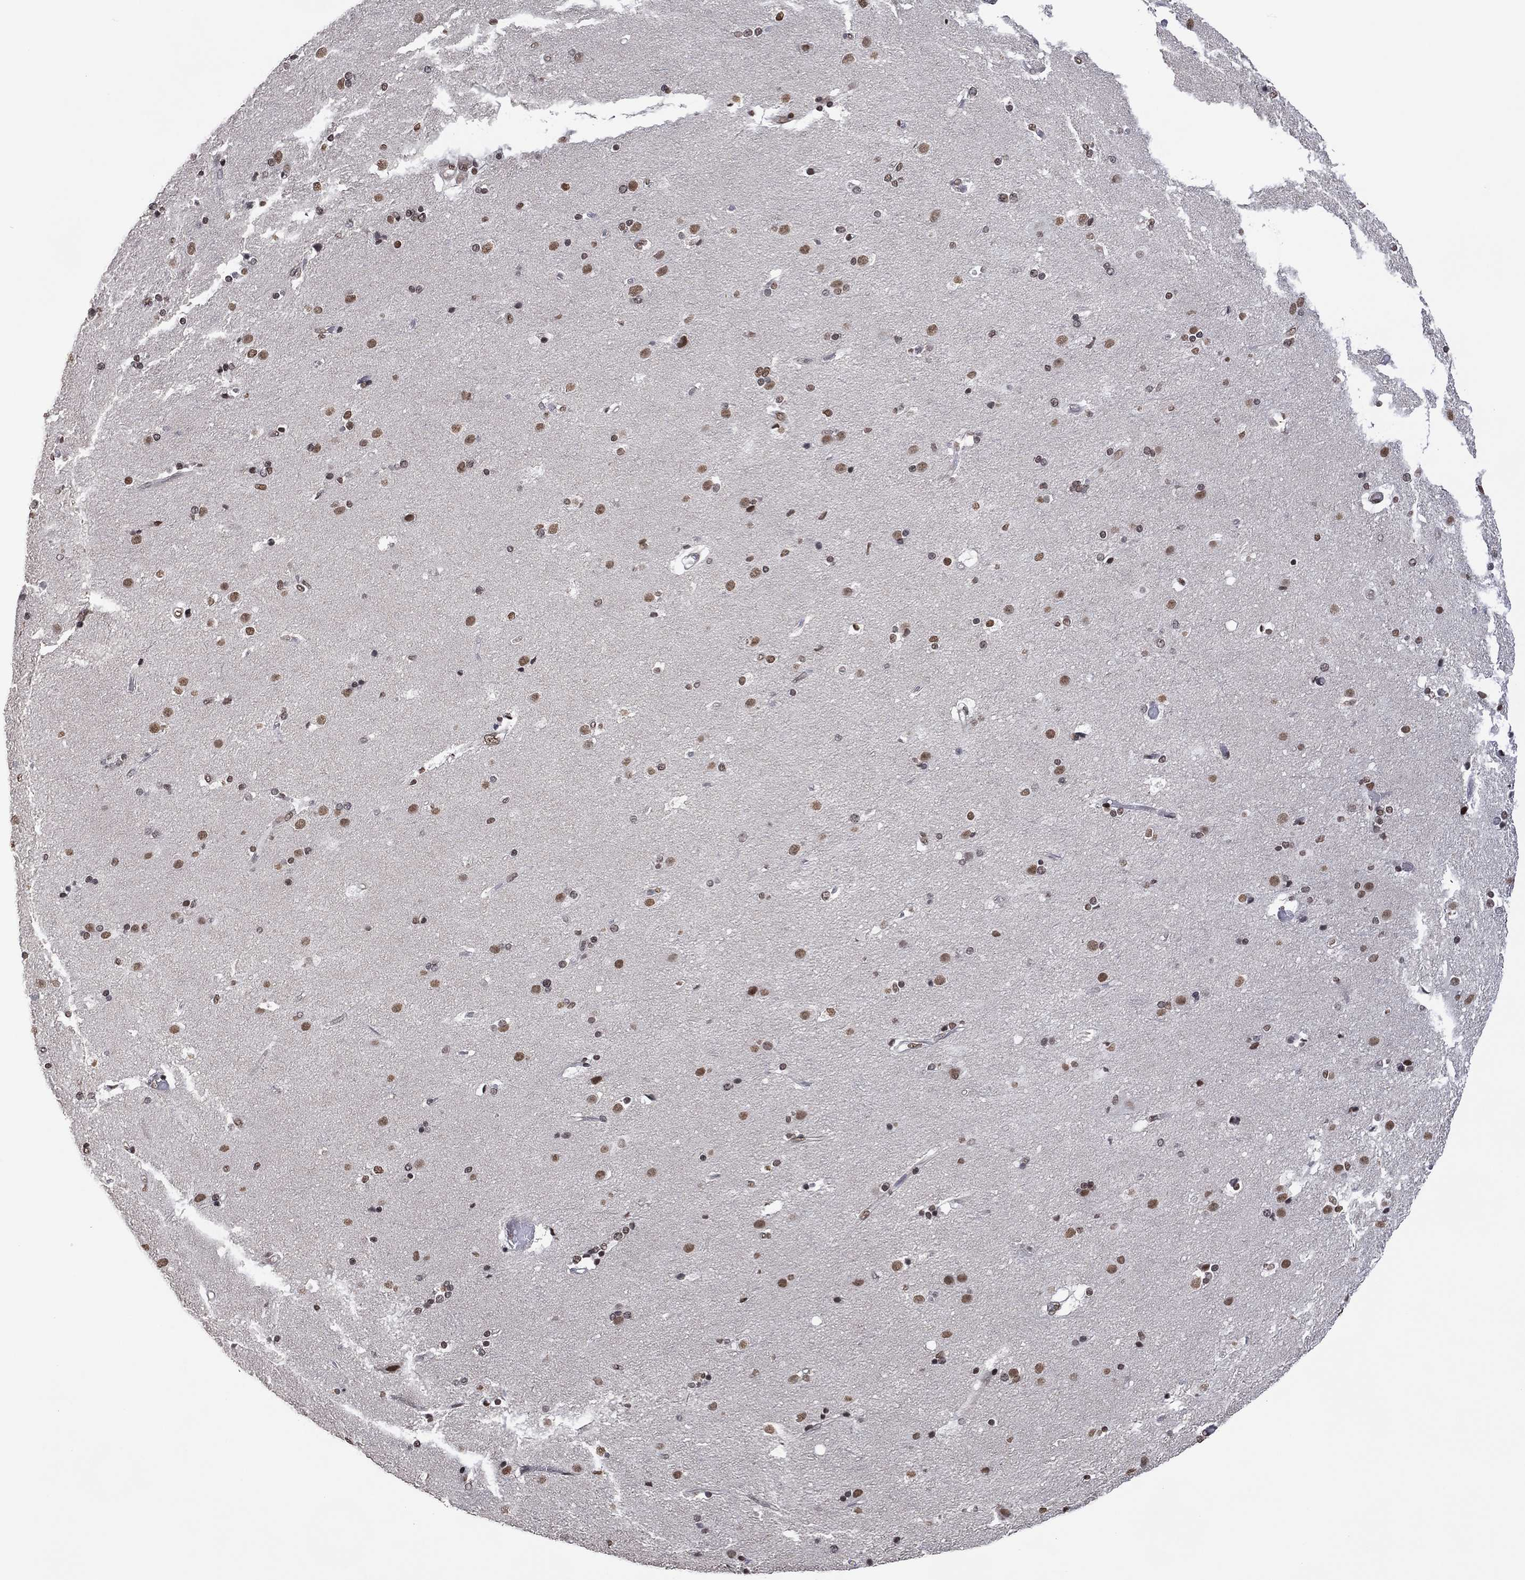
{"staining": {"intensity": "weak", "quantity": "25%-75%", "location": "nuclear"}, "tissue": "caudate", "cell_type": "Glial cells", "image_type": "normal", "snomed": [{"axis": "morphology", "description": "Normal tissue, NOS"}, {"axis": "topography", "description": "Lateral ventricle wall"}], "caption": "IHC histopathology image of normal caudate: caudate stained using immunohistochemistry displays low levels of weak protein expression localized specifically in the nuclear of glial cells, appearing as a nuclear brown color.", "gene": "EHMT1", "patient": {"sex": "male", "age": 54}}